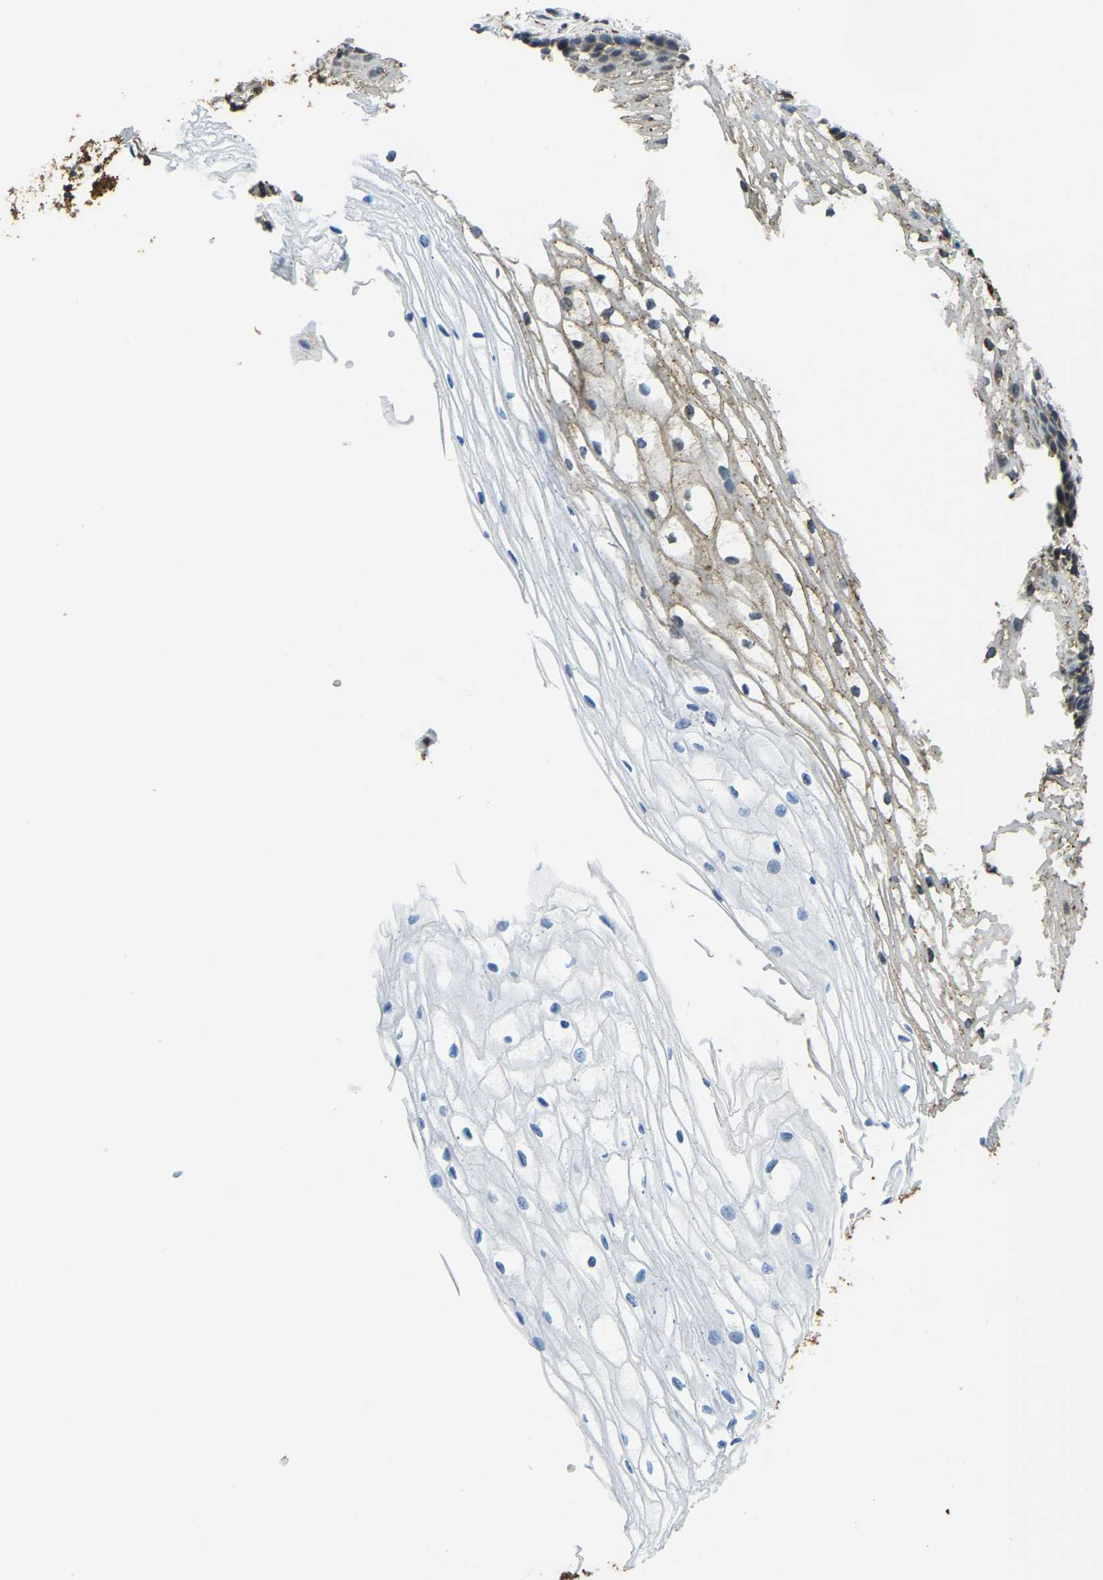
{"staining": {"intensity": "strong", "quantity": ">75%", "location": "cytoplasmic/membranous"}, "tissue": "cervix", "cell_type": "Glandular cells", "image_type": "normal", "snomed": [{"axis": "morphology", "description": "Normal tissue, NOS"}, {"axis": "topography", "description": "Cervix"}], "caption": "Immunohistochemistry (IHC) image of unremarkable human cervix stained for a protein (brown), which displays high levels of strong cytoplasmic/membranous positivity in approximately >75% of glandular cells.", "gene": "RNF115", "patient": {"sex": "female", "age": 77}}